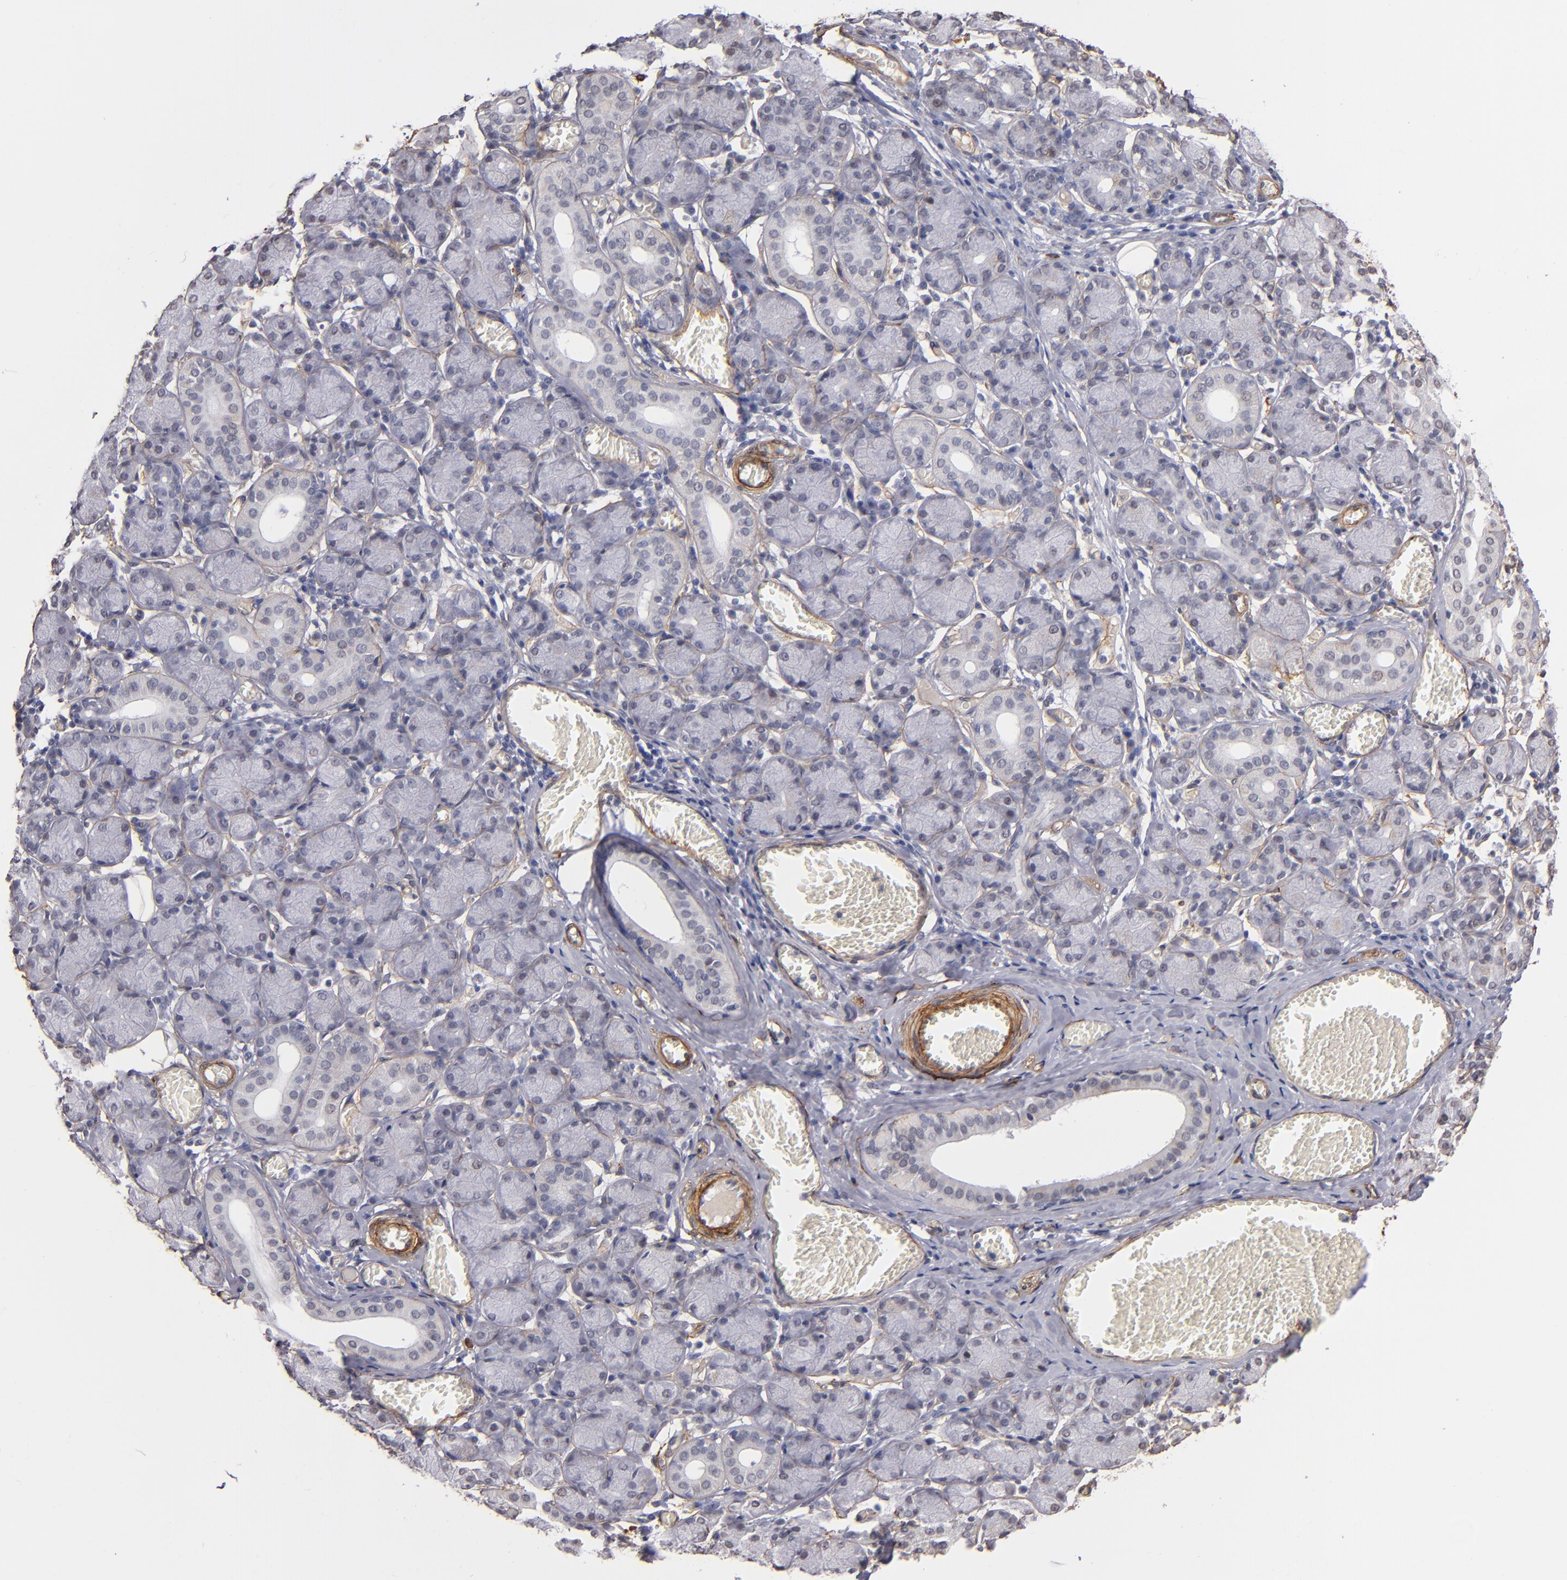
{"staining": {"intensity": "weak", "quantity": "25%-75%", "location": "cytoplasmic/membranous"}, "tissue": "salivary gland", "cell_type": "Glandular cells", "image_type": "normal", "snomed": [{"axis": "morphology", "description": "Normal tissue, NOS"}, {"axis": "topography", "description": "Salivary gland"}], "caption": "The histopathology image reveals staining of unremarkable salivary gland, revealing weak cytoplasmic/membranous protein expression (brown color) within glandular cells.", "gene": "LAMC1", "patient": {"sex": "female", "age": 24}}